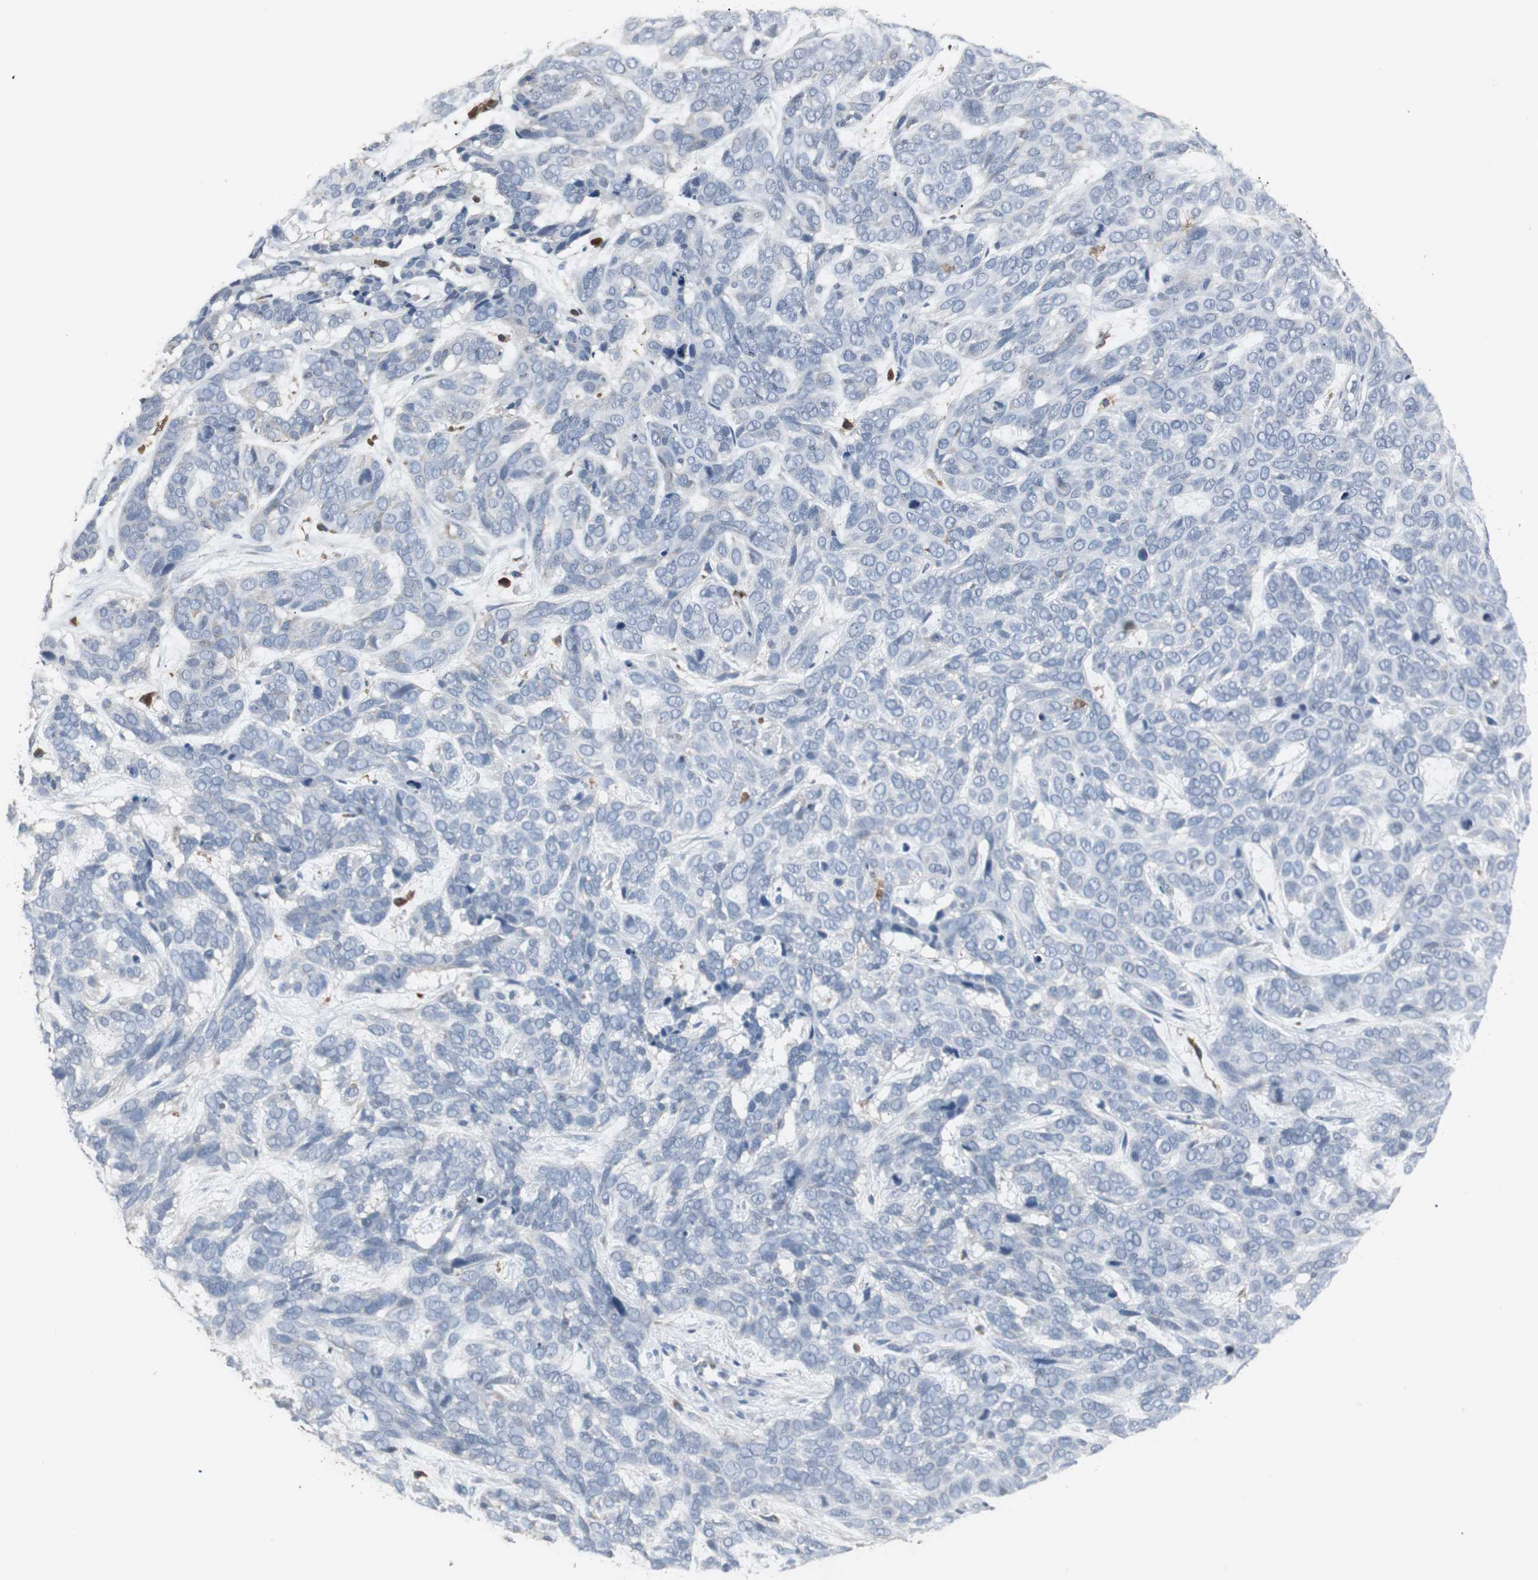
{"staining": {"intensity": "negative", "quantity": "none", "location": "none"}, "tissue": "skin cancer", "cell_type": "Tumor cells", "image_type": "cancer", "snomed": [{"axis": "morphology", "description": "Basal cell carcinoma"}, {"axis": "topography", "description": "Skin"}], "caption": "Skin cancer stained for a protein using immunohistochemistry (IHC) exhibits no expression tumor cells.", "gene": "NCF2", "patient": {"sex": "male", "age": 87}}